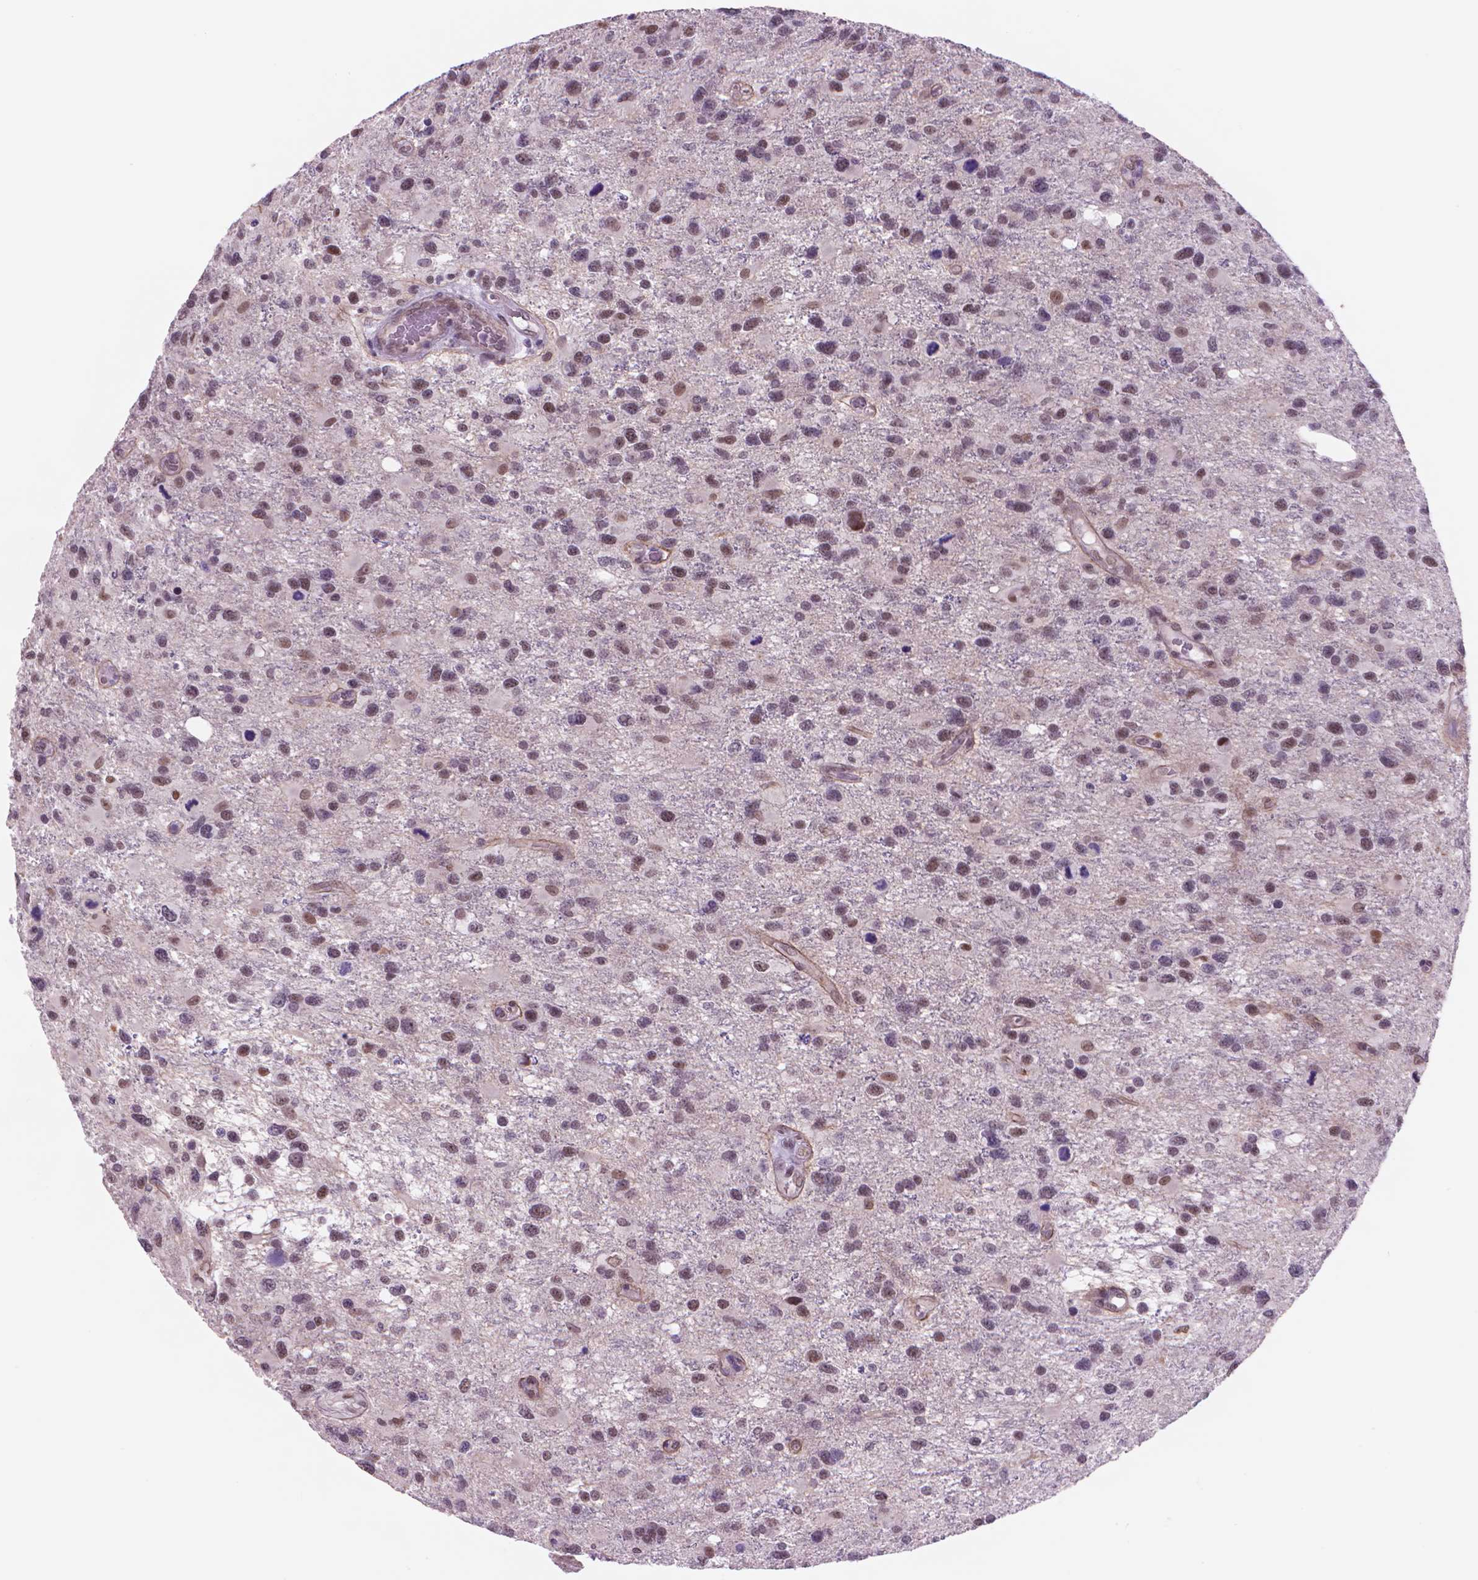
{"staining": {"intensity": "moderate", "quantity": "25%-75%", "location": "nuclear"}, "tissue": "glioma", "cell_type": "Tumor cells", "image_type": "cancer", "snomed": [{"axis": "morphology", "description": "Glioma, malignant, NOS"}, {"axis": "morphology", "description": "Glioma, malignant, High grade"}, {"axis": "topography", "description": "Brain"}], "caption": "Immunohistochemical staining of malignant glioma demonstrates medium levels of moderate nuclear protein expression in about 25%-75% of tumor cells.", "gene": "POLR3D", "patient": {"sex": "female", "age": 71}}